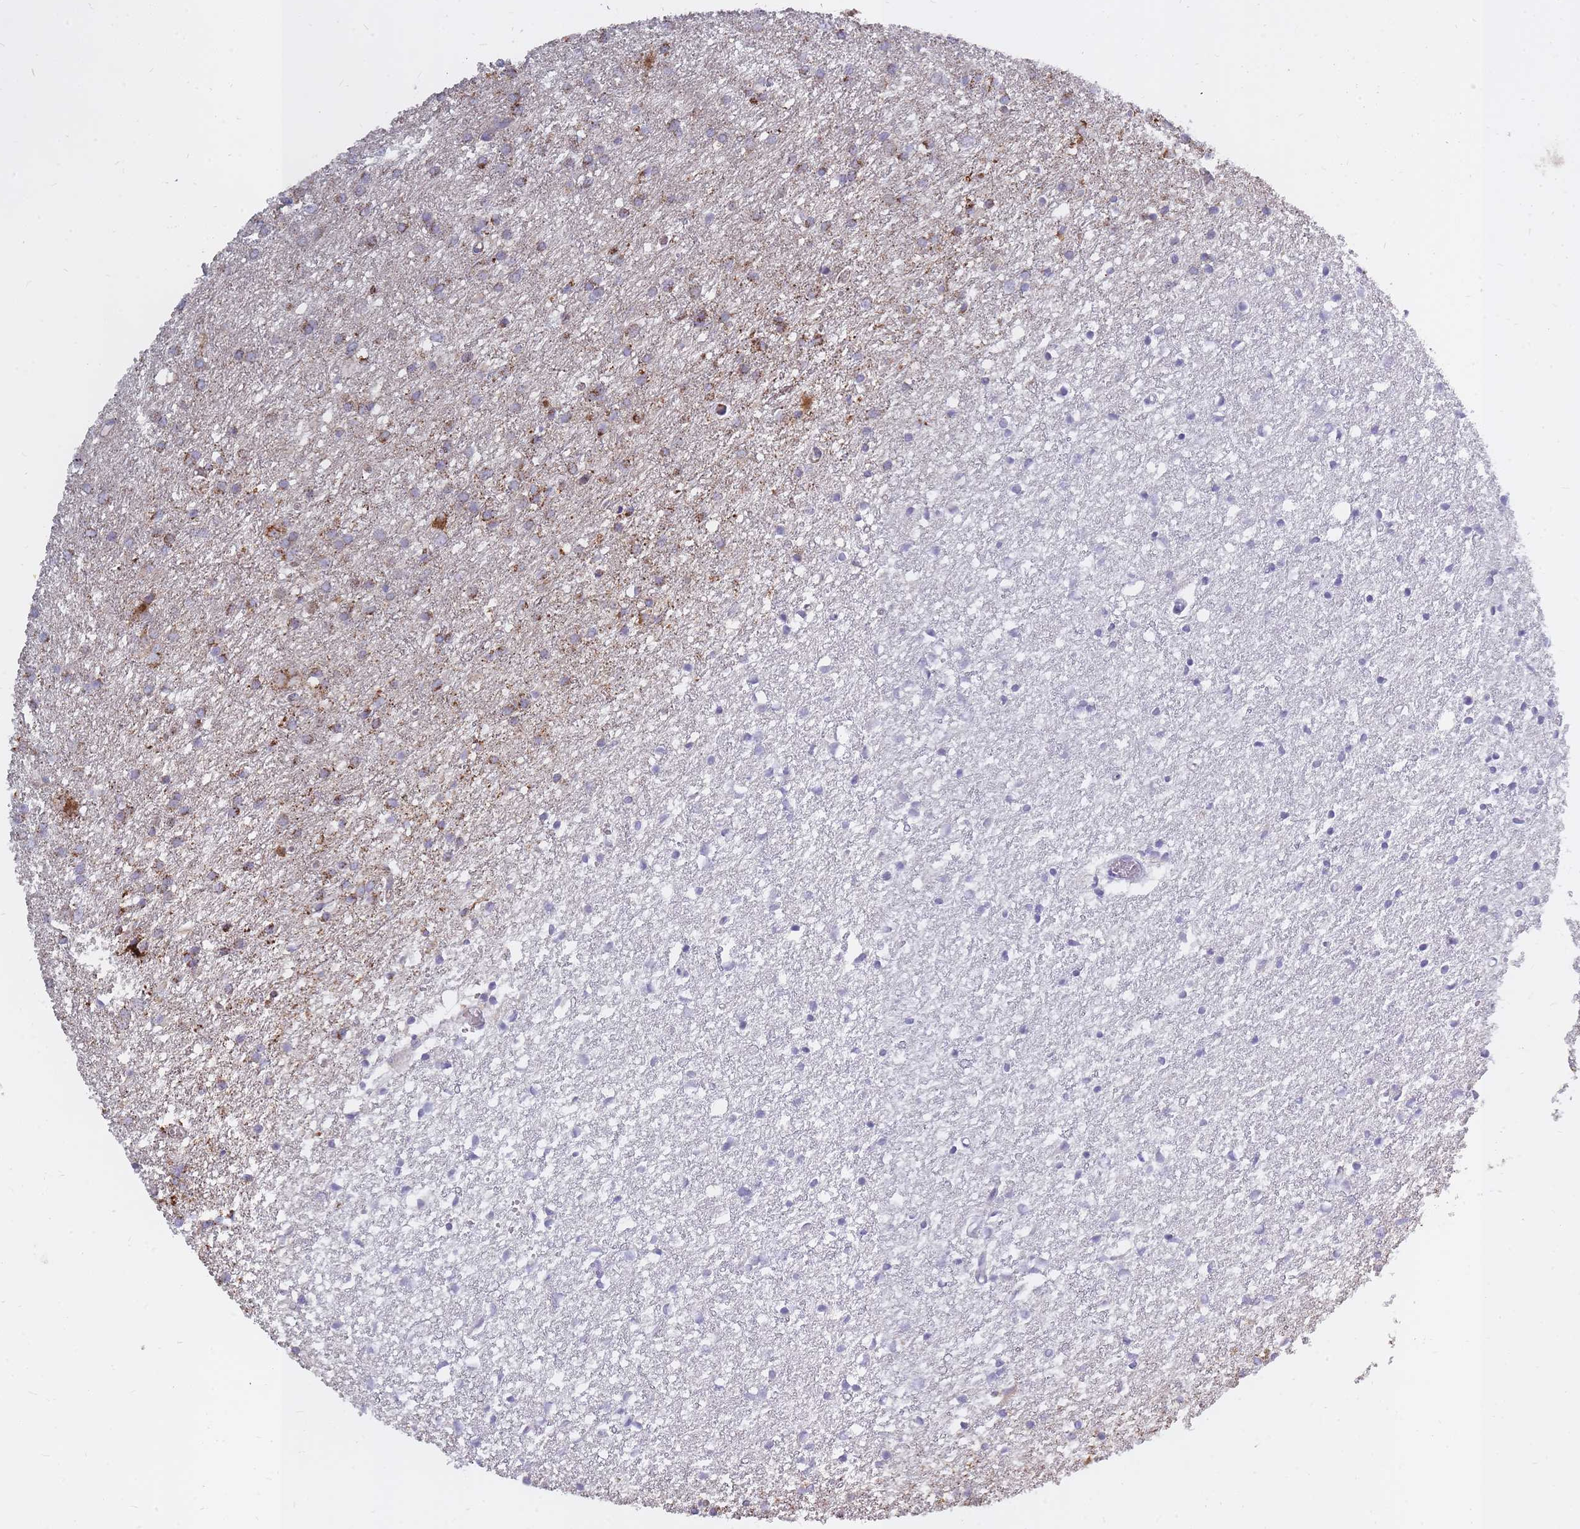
{"staining": {"intensity": "moderate", "quantity": "25%-75%", "location": "cytoplasmic/membranous"}, "tissue": "glioma", "cell_type": "Tumor cells", "image_type": "cancer", "snomed": [{"axis": "morphology", "description": "Glioma, malignant, High grade"}, {"axis": "topography", "description": "Brain"}], "caption": "Malignant high-grade glioma stained with DAB immunohistochemistry (IHC) demonstrates medium levels of moderate cytoplasmic/membranous staining in about 25%-75% of tumor cells.", "gene": "ALKBH4", "patient": {"sex": "female", "age": 50}}